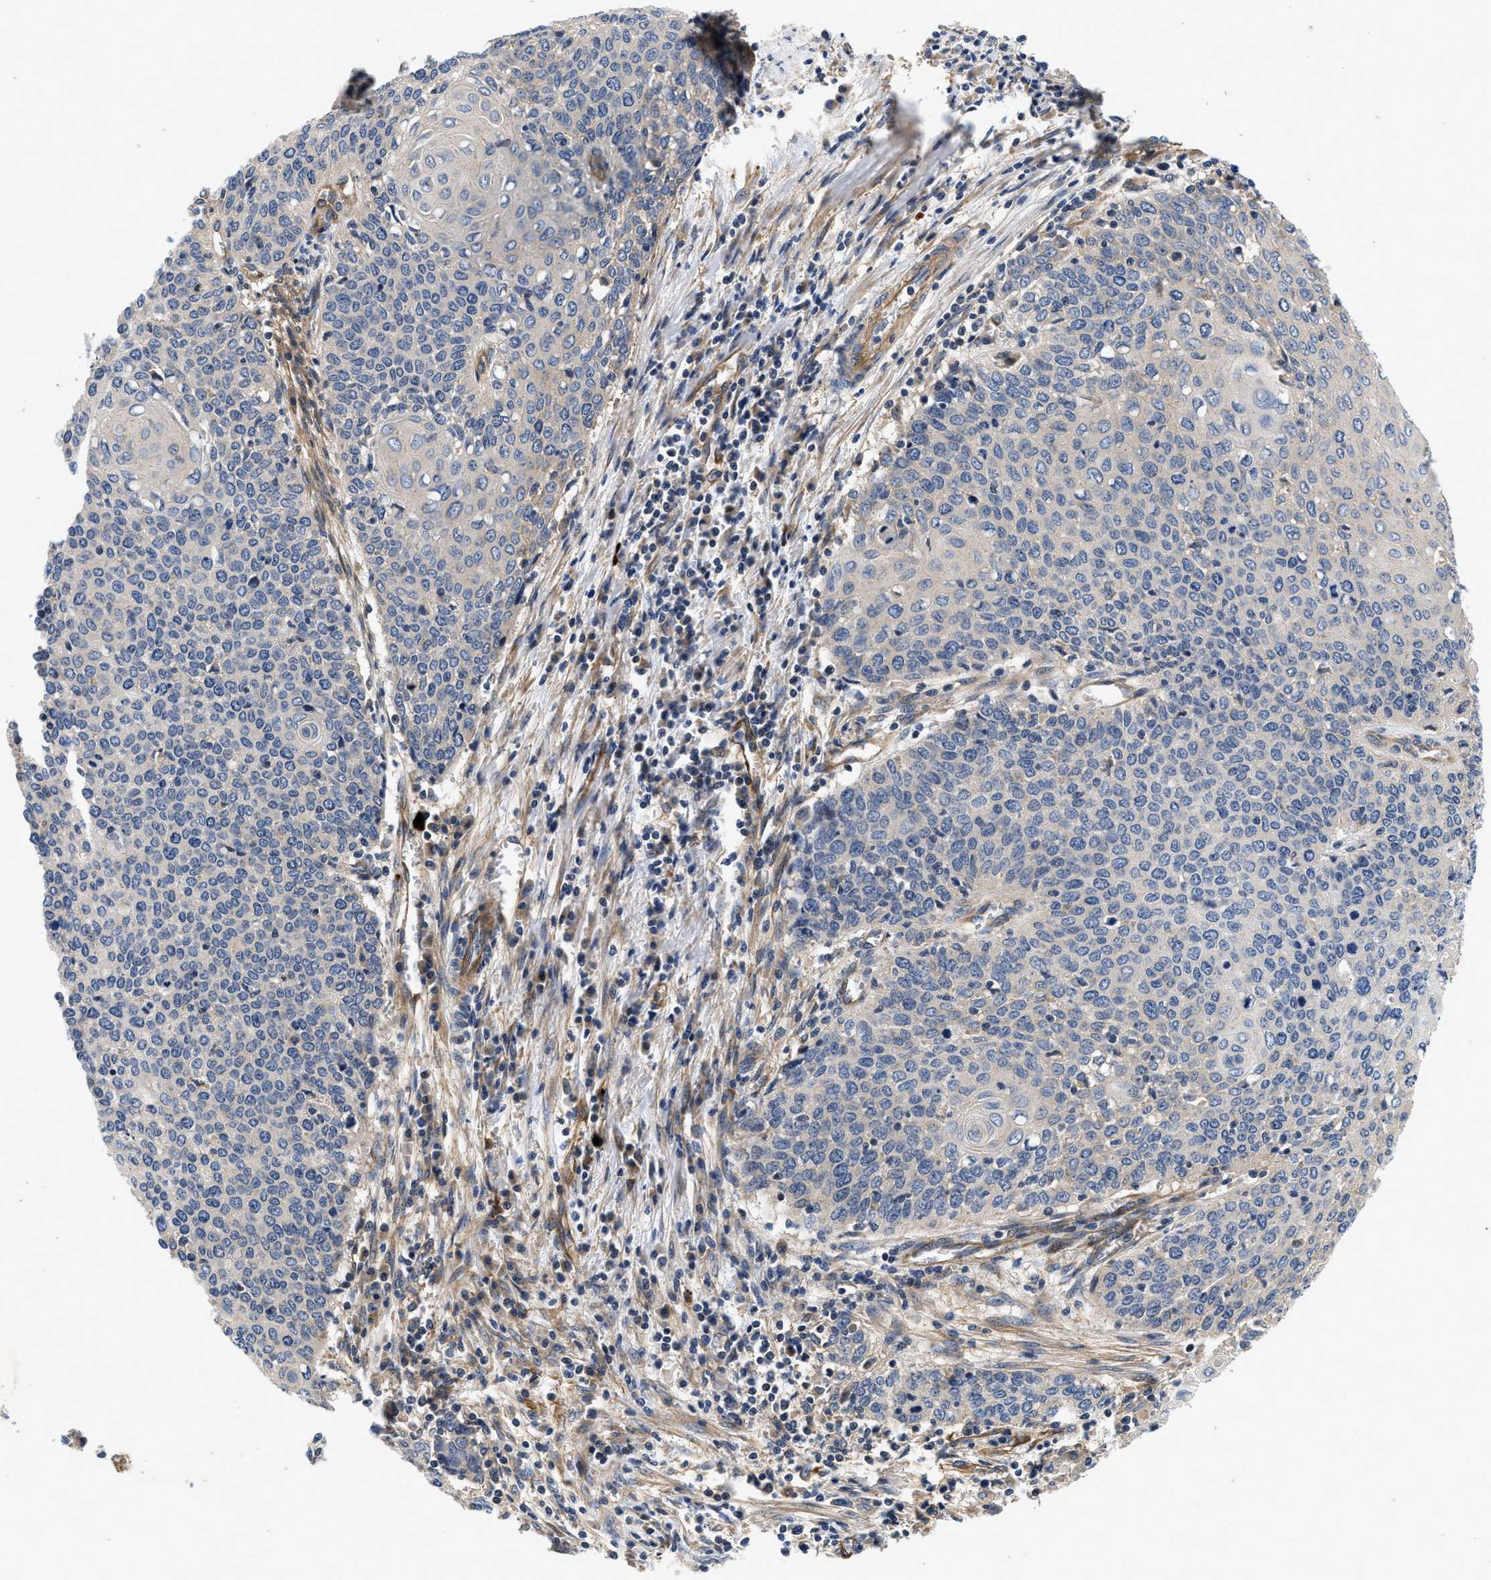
{"staining": {"intensity": "negative", "quantity": "none", "location": "none"}, "tissue": "cervical cancer", "cell_type": "Tumor cells", "image_type": "cancer", "snomed": [{"axis": "morphology", "description": "Squamous cell carcinoma, NOS"}, {"axis": "topography", "description": "Cervix"}], "caption": "A histopathology image of human cervical squamous cell carcinoma is negative for staining in tumor cells.", "gene": "NME6", "patient": {"sex": "female", "age": 39}}